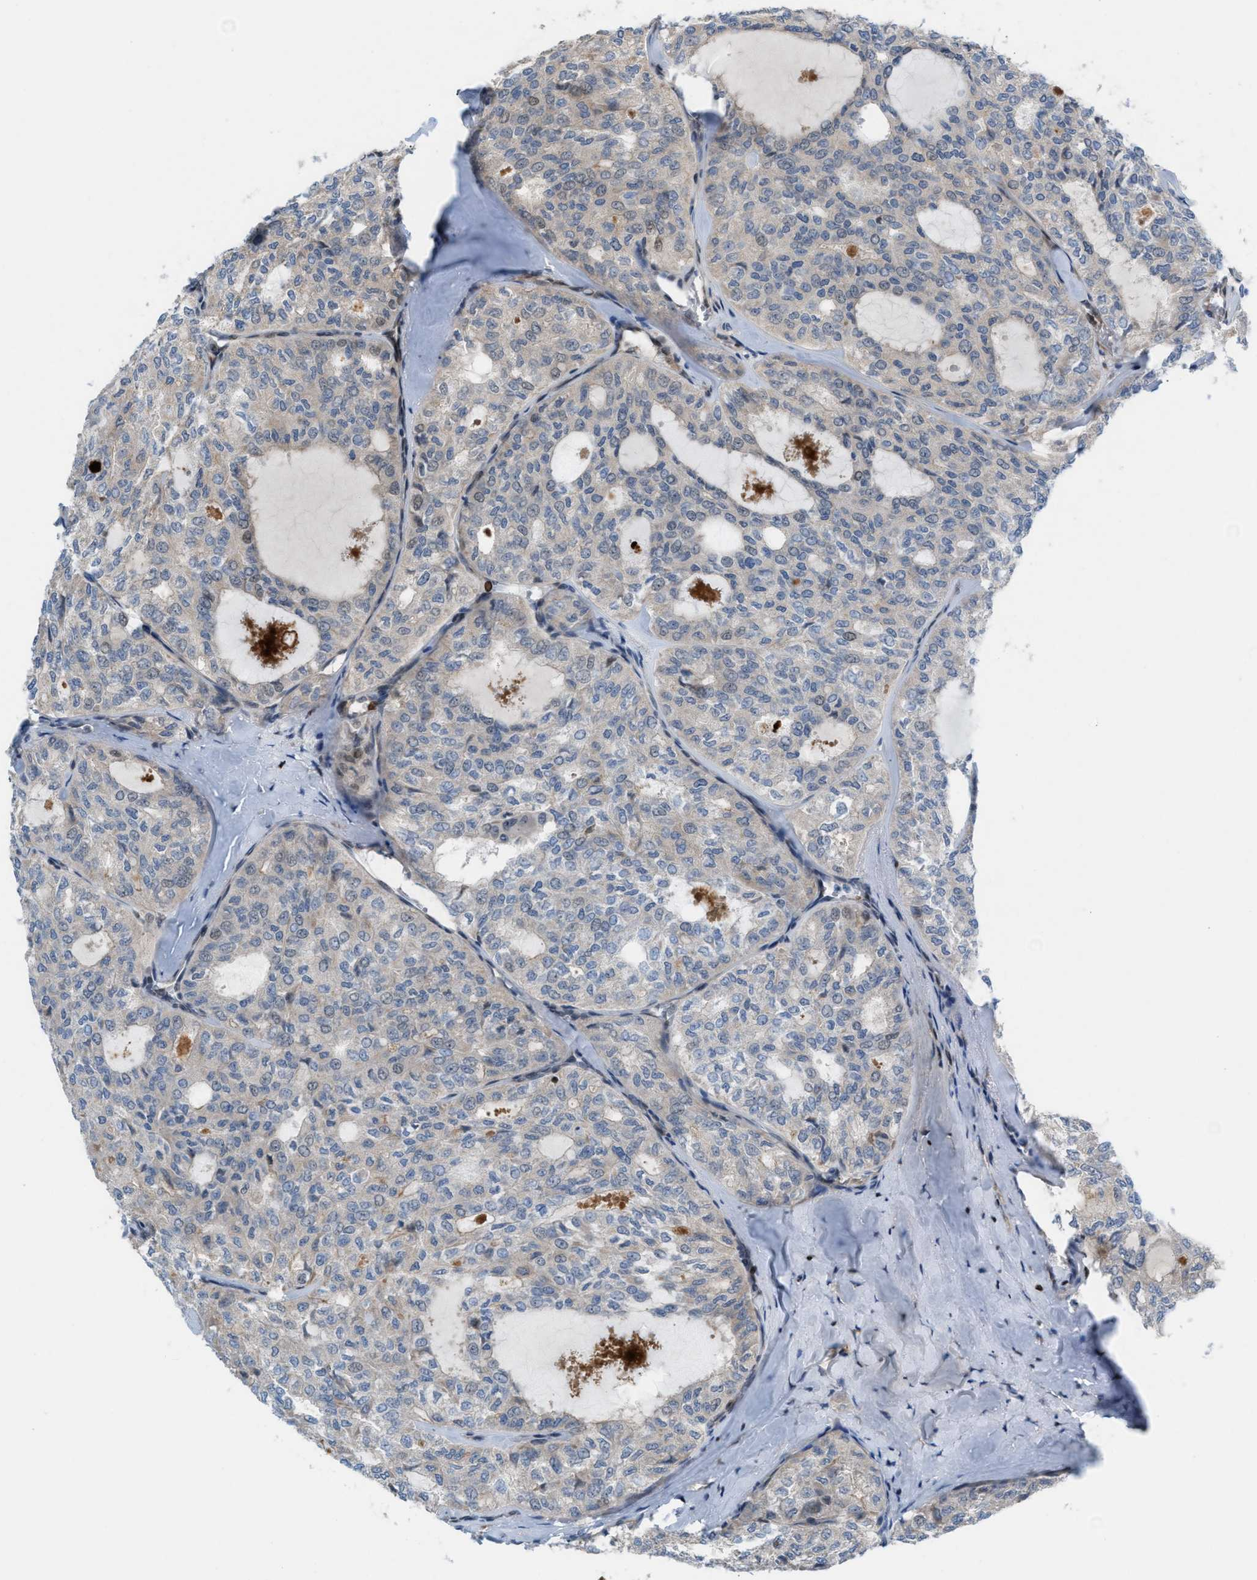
{"staining": {"intensity": "negative", "quantity": "none", "location": "none"}, "tissue": "thyroid cancer", "cell_type": "Tumor cells", "image_type": "cancer", "snomed": [{"axis": "morphology", "description": "Follicular adenoma carcinoma, NOS"}, {"axis": "topography", "description": "Thyroid gland"}], "caption": "Thyroid cancer (follicular adenoma carcinoma) stained for a protein using IHC exhibits no positivity tumor cells.", "gene": "ZNF276", "patient": {"sex": "male", "age": 75}}